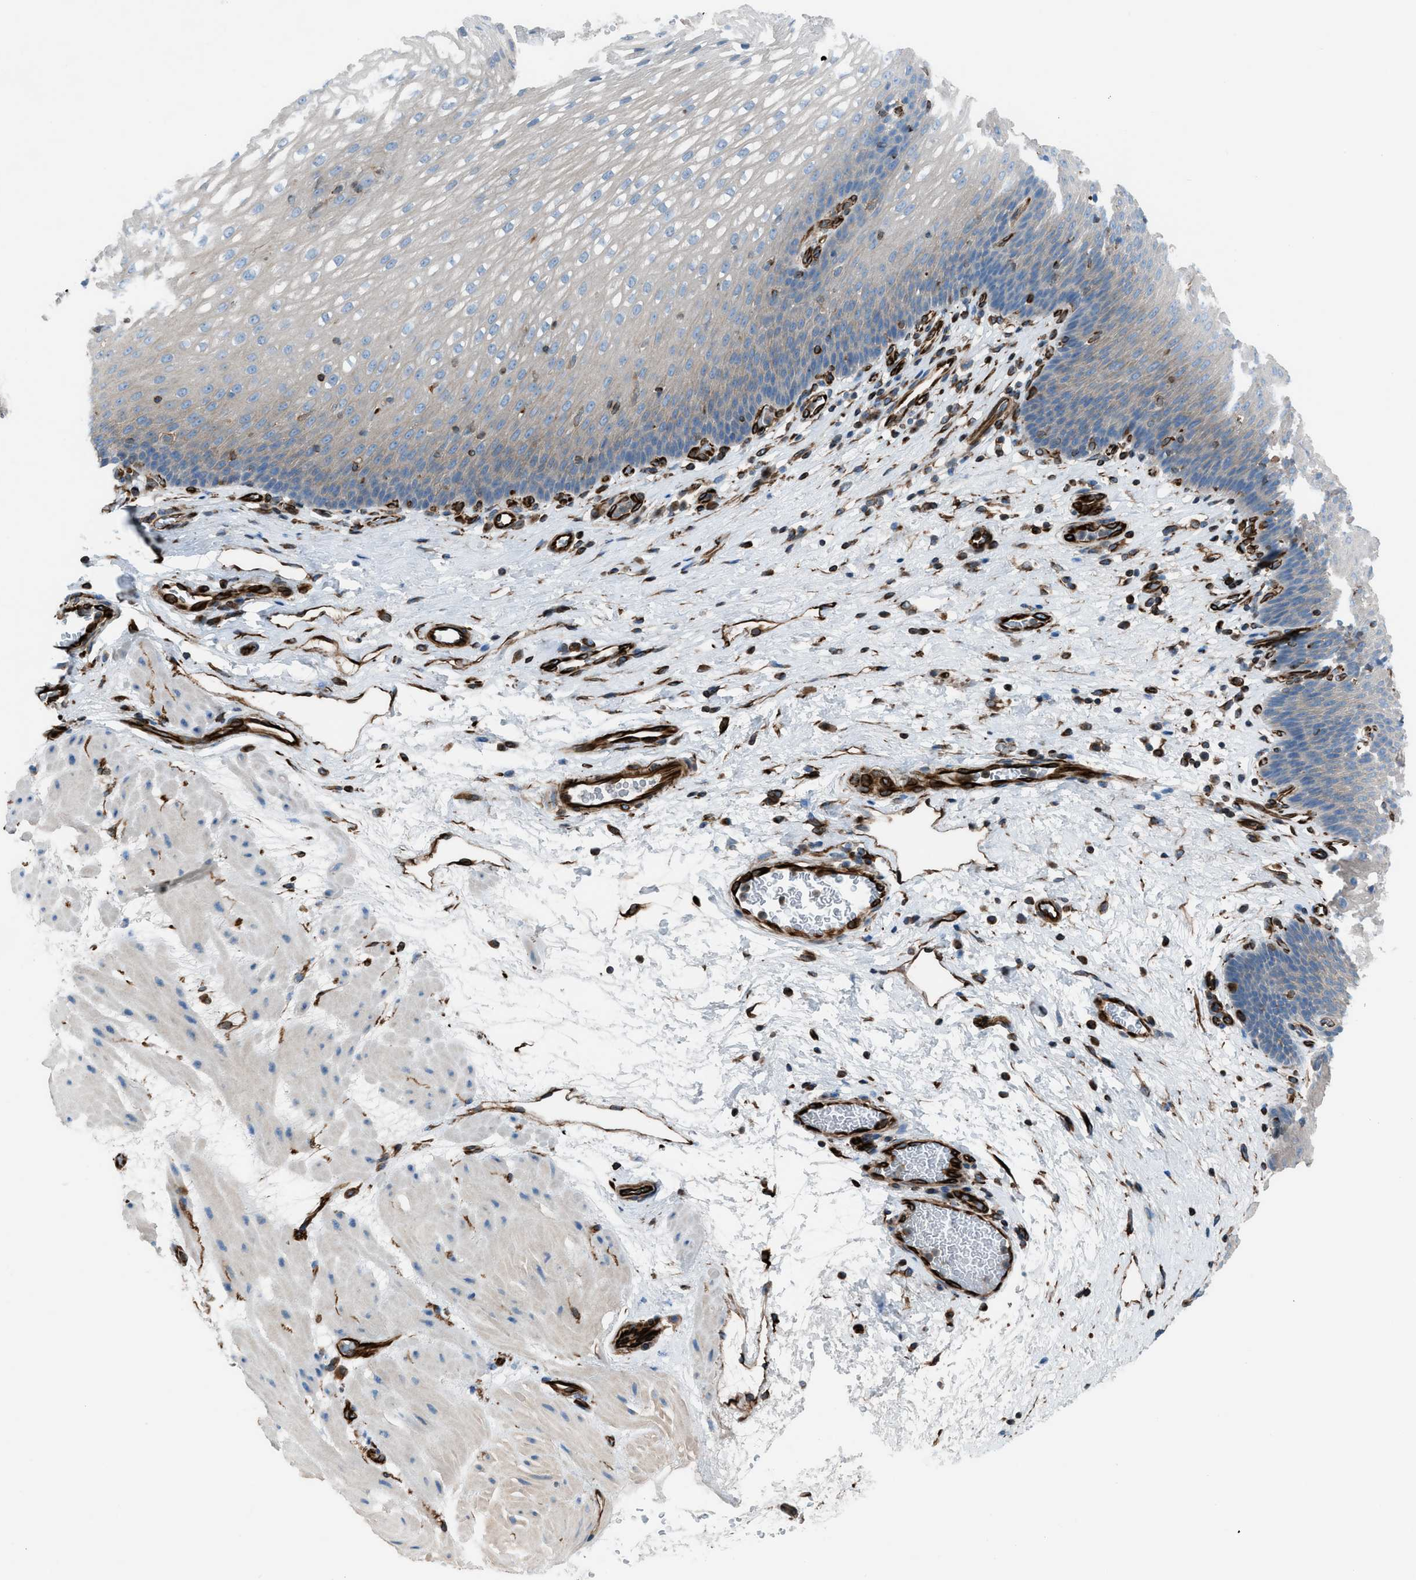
{"staining": {"intensity": "weak", "quantity": "<25%", "location": "cytoplasmic/membranous"}, "tissue": "esophagus", "cell_type": "Squamous epithelial cells", "image_type": "normal", "snomed": [{"axis": "morphology", "description": "Normal tissue, NOS"}, {"axis": "topography", "description": "Esophagus"}], "caption": "Protein analysis of benign esophagus displays no significant expression in squamous epithelial cells.", "gene": "CABP7", "patient": {"sex": "male", "age": 48}}